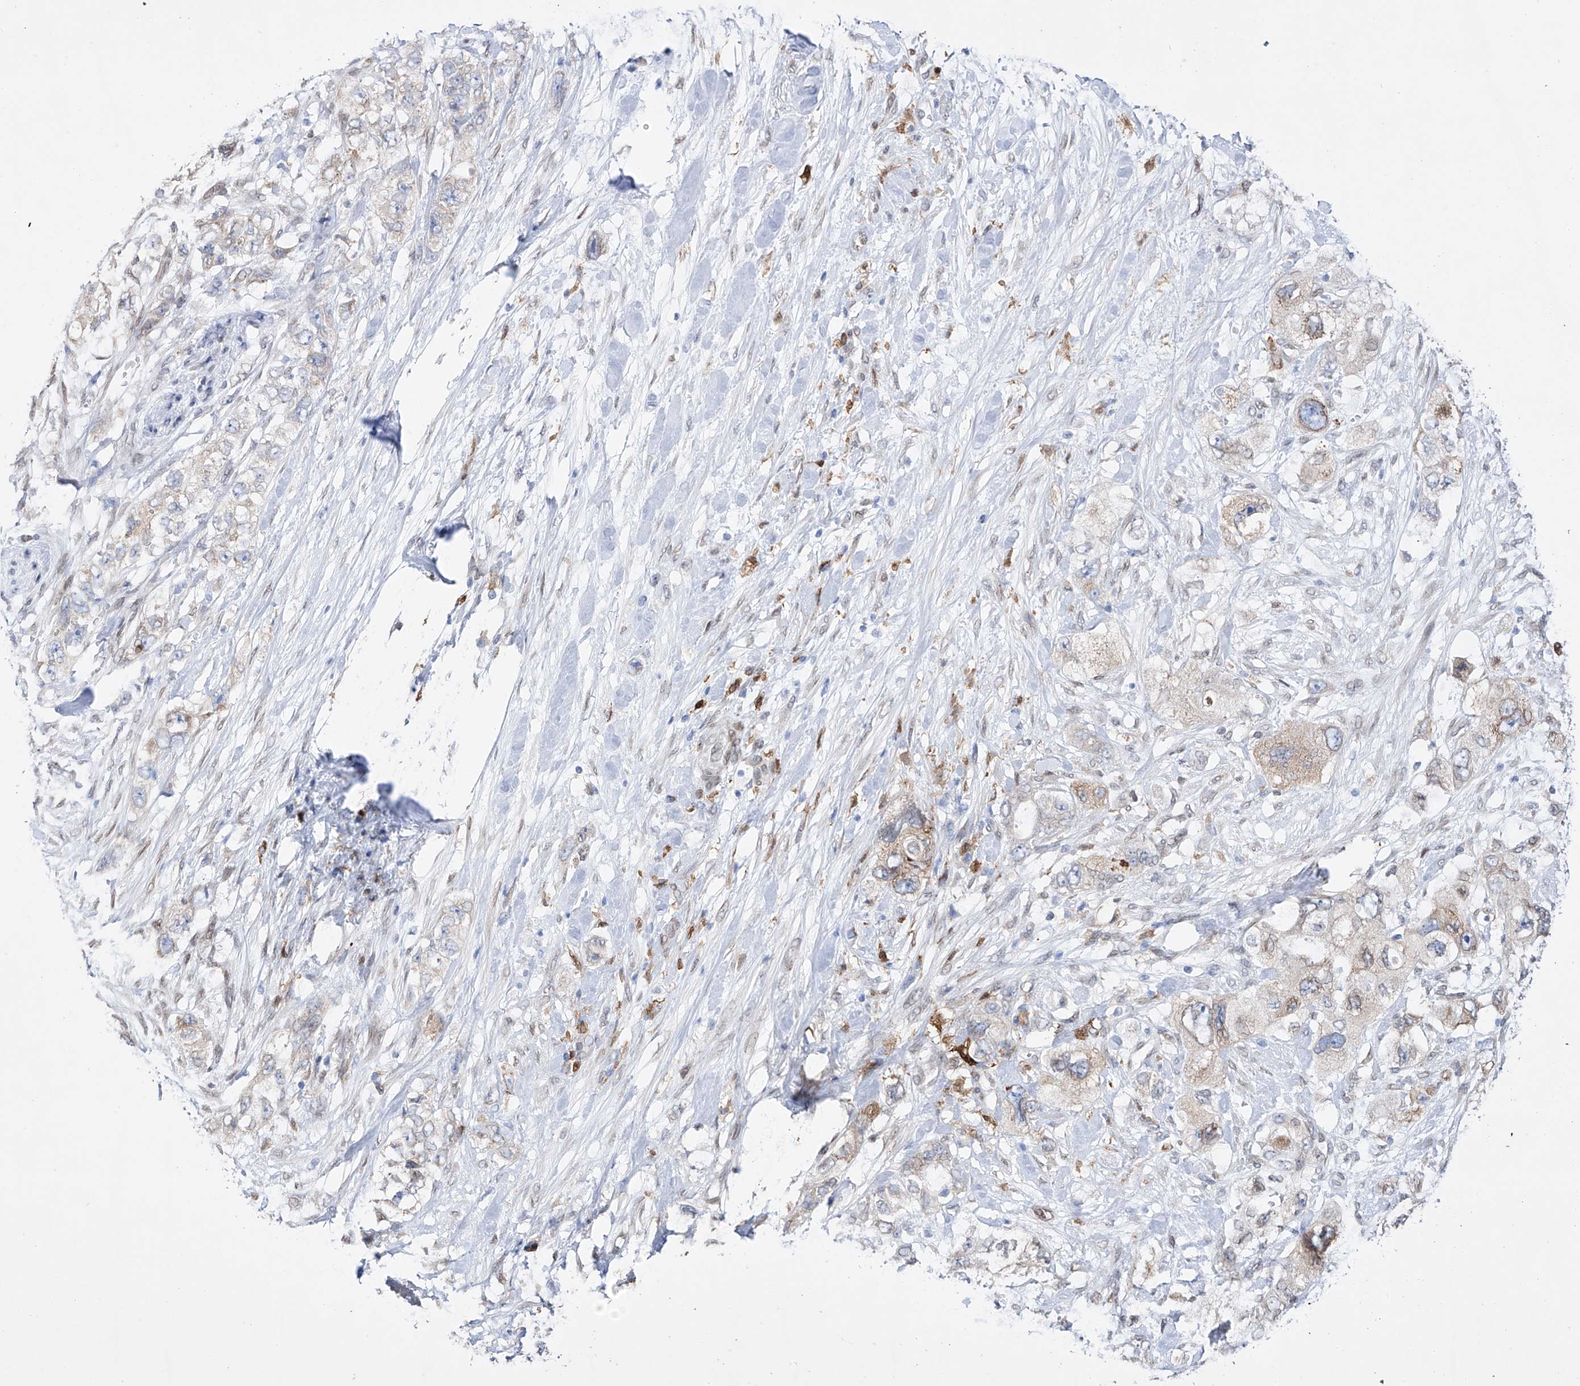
{"staining": {"intensity": "weak", "quantity": "<25%", "location": "cytoplasmic/membranous"}, "tissue": "pancreatic cancer", "cell_type": "Tumor cells", "image_type": "cancer", "snomed": [{"axis": "morphology", "description": "Adenocarcinoma, NOS"}, {"axis": "topography", "description": "Pancreas"}], "caption": "High magnification brightfield microscopy of pancreatic cancer (adenocarcinoma) stained with DAB (3,3'-diaminobenzidine) (brown) and counterstained with hematoxylin (blue): tumor cells show no significant positivity.", "gene": "LCLAT1", "patient": {"sex": "female", "age": 73}}